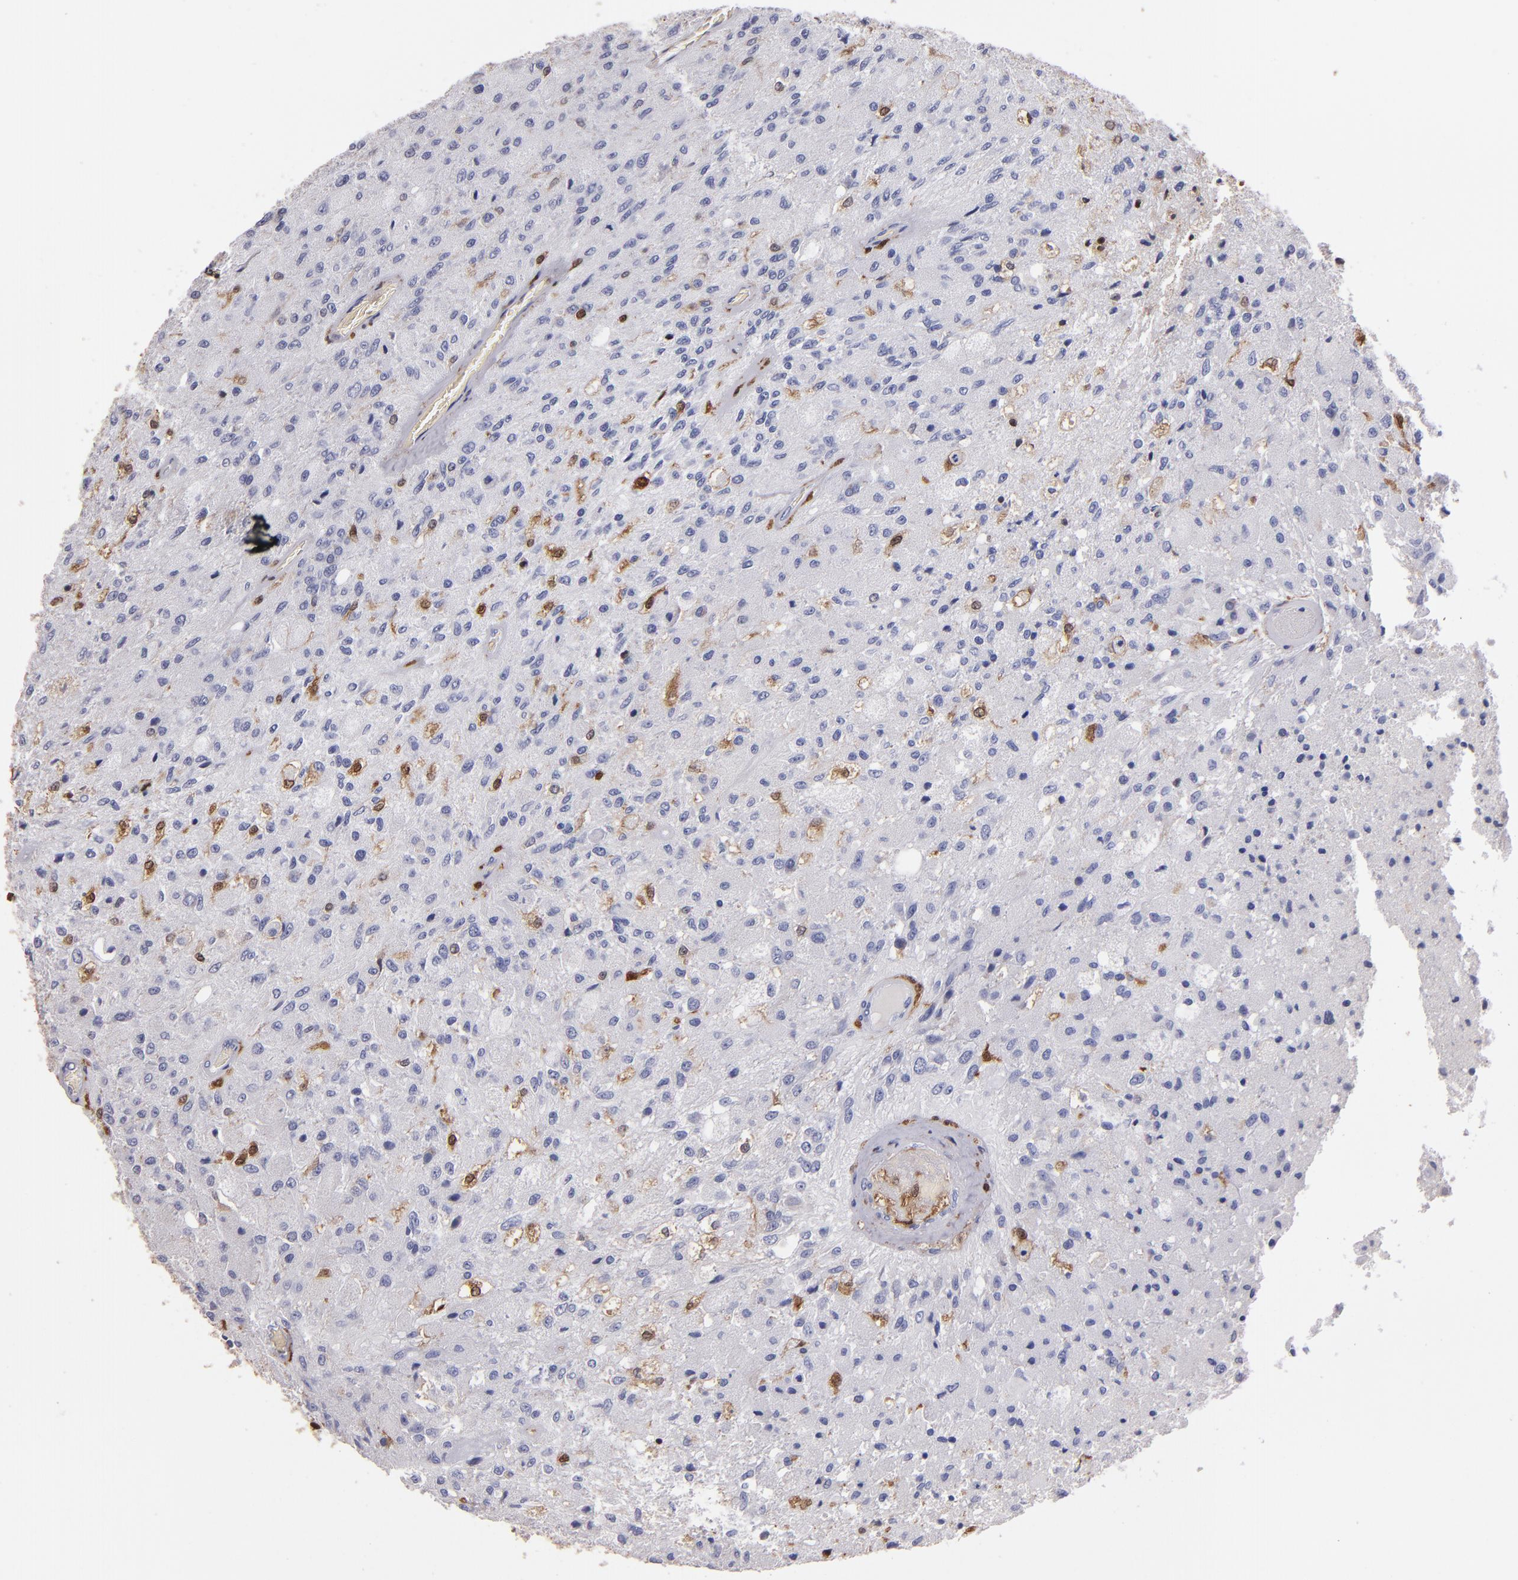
{"staining": {"intensity": "moderate", "quantity": "<25%", "location": "cytoplasmic/membranous,nuclear"}, "tissue": "glioma", "cell_type": "Tumor cells", "image_type": "cancer", "snomed": [{"axis": "morphology", "description": "Normal tissue, NOS"}, {"axis": "morphology", "description": "Glioma, malignant, High grade"}, {"axis": "topography", "description": "Cerebral cortex"}], "caption": "Moderate cytoplasmic/membranous and nuclear protein staining is seen in about <25% of tumor cells in high-grade glioma (malignant).", "gene": "S100A4", "patient": {"sex": "male", "age": 77}}